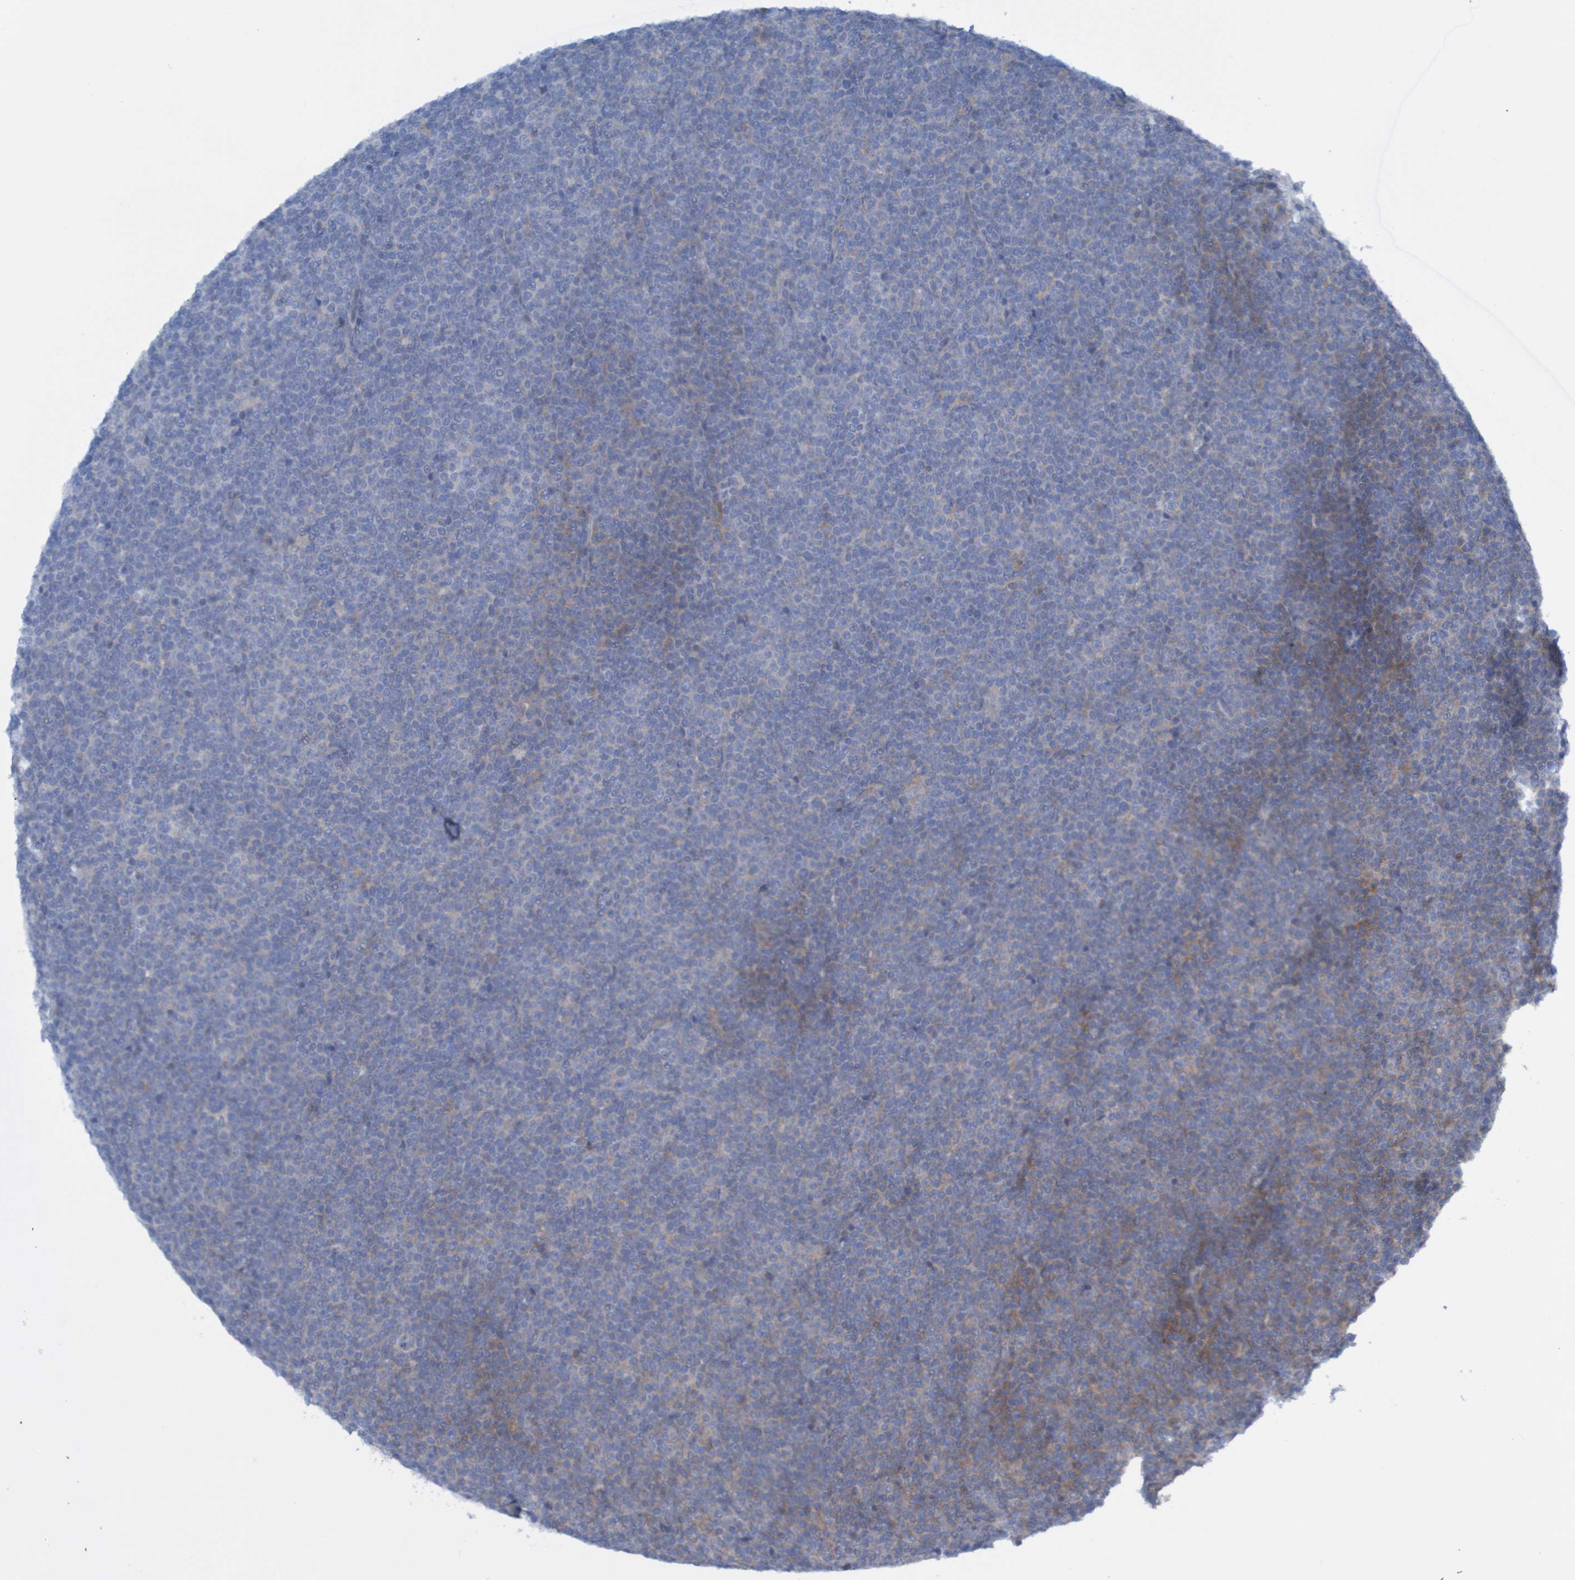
{"staining": {"intensity": "moderate", "quantity": "<25%", "location": "cytoplasmic/membranous"}, "tissue": "lymphoma", "cell_type": "Tumor cells", "image_type": "cancer", "snomed": [{"axis": "morphology", "description": "Malignant lymphoma, non-Hodgkin's type, Low grade"}, {"axis": "topography", "description": "Lymph node"}], "caption": "Immunohistochemical staining of human lymphoma demonstrates moderate cytoplasmic/membranous protein positivity in about <25% of tumor cells. (DAB (3,3'-diaminobenzidine) IHC with brightfield microscopy, high magnification).", "gene": "ANGPT4", "patient": {"sex": "female", "age": 67}}